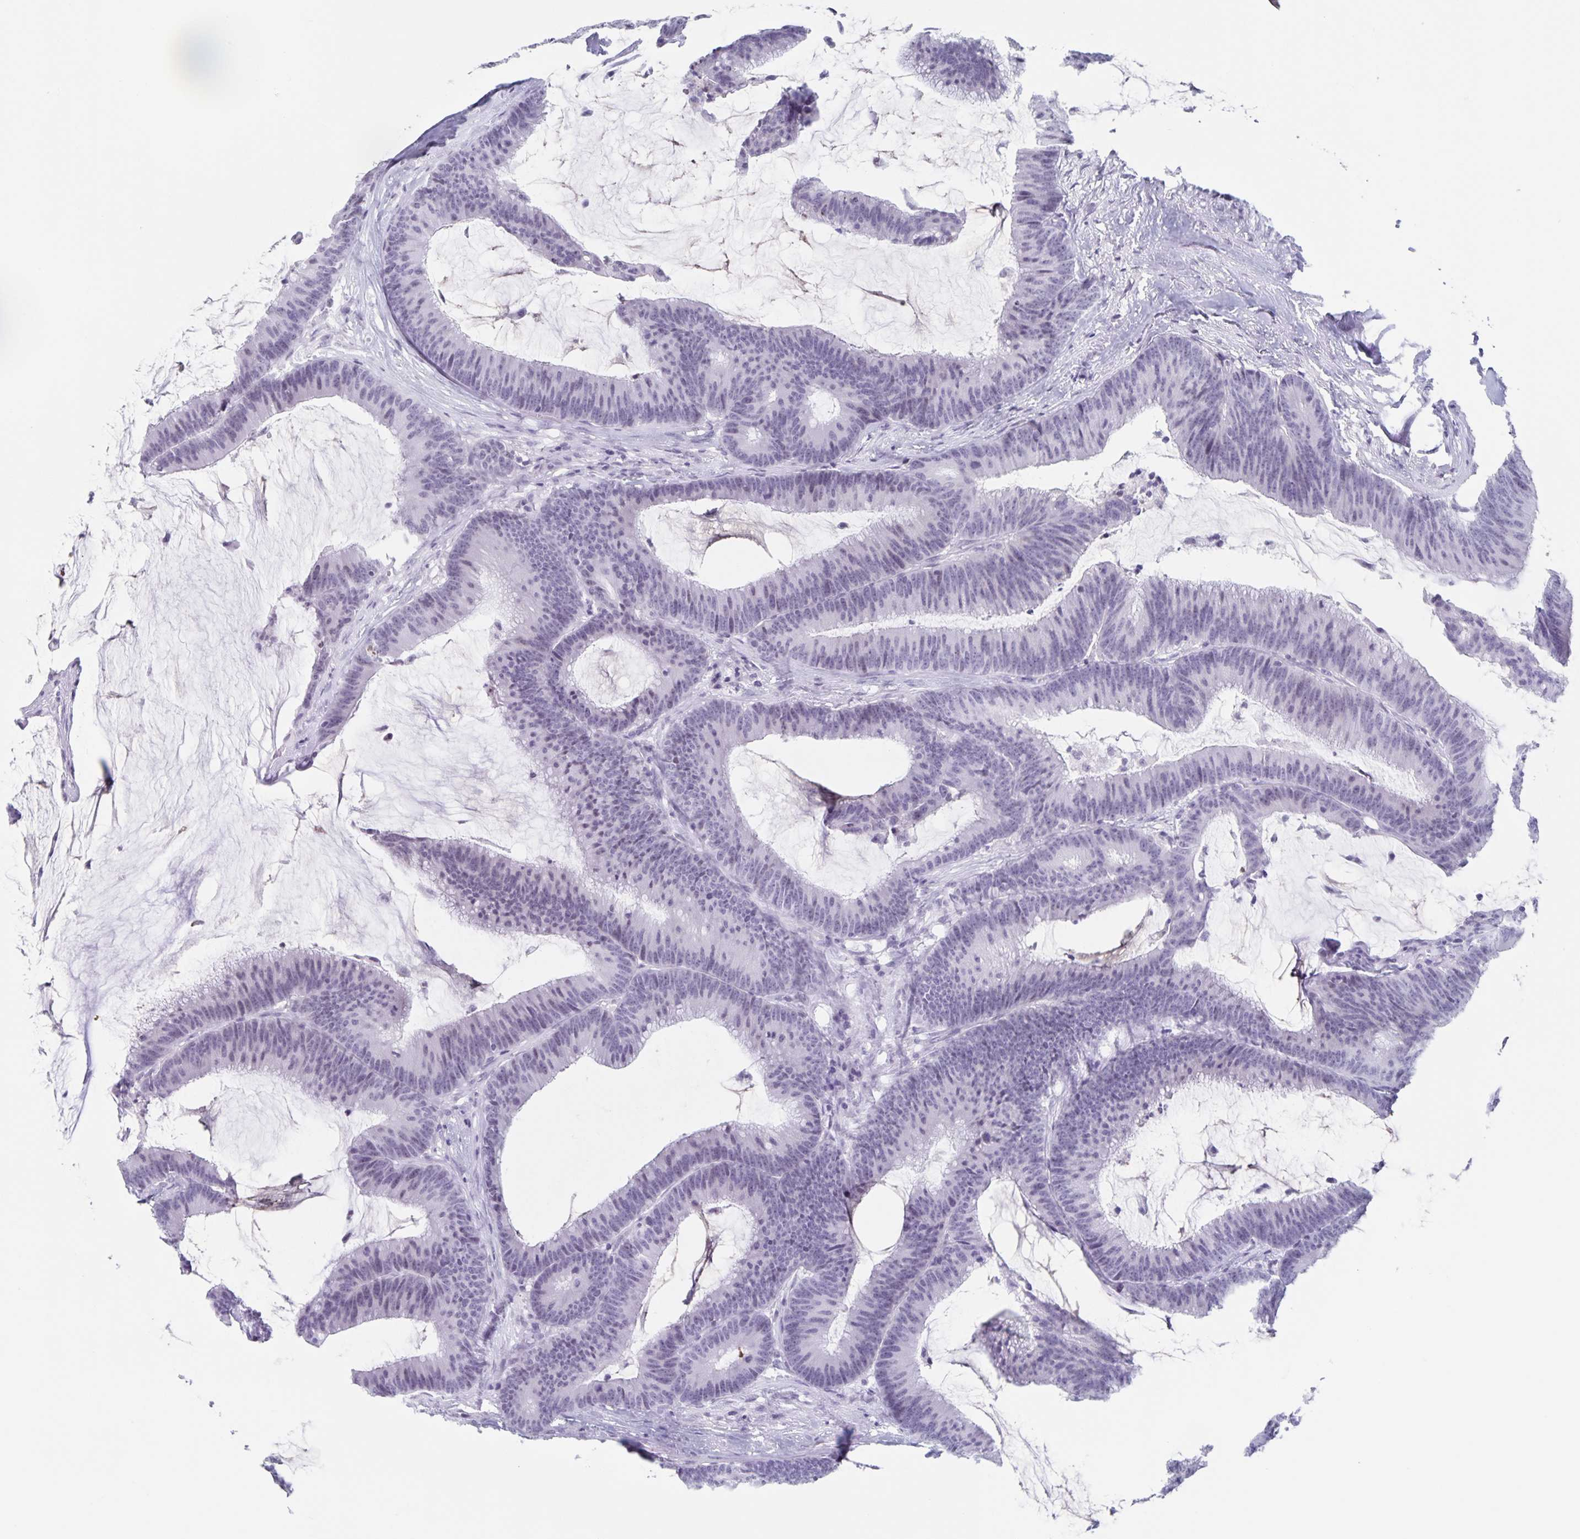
{"staining": {"intensity": "negative", "quantity": "none", "location": "none"}, "tissue": "colorectal cancer", "cell_type": "Tumor cells", "image_type": "cancer", "snomed": [{"axis": "morphology", "description": "Adenocarcinoma, NOS"}, {"axis": "topography", "description": "Colon"}], "caption": "IHC histopathology image of human adenocarcinoma (colorectal) stained for a protein (brown), which demonstrates no positivity in tumor cells.", "gene": "LCE6A", "patient": {"sex": "female", "age": 78}}